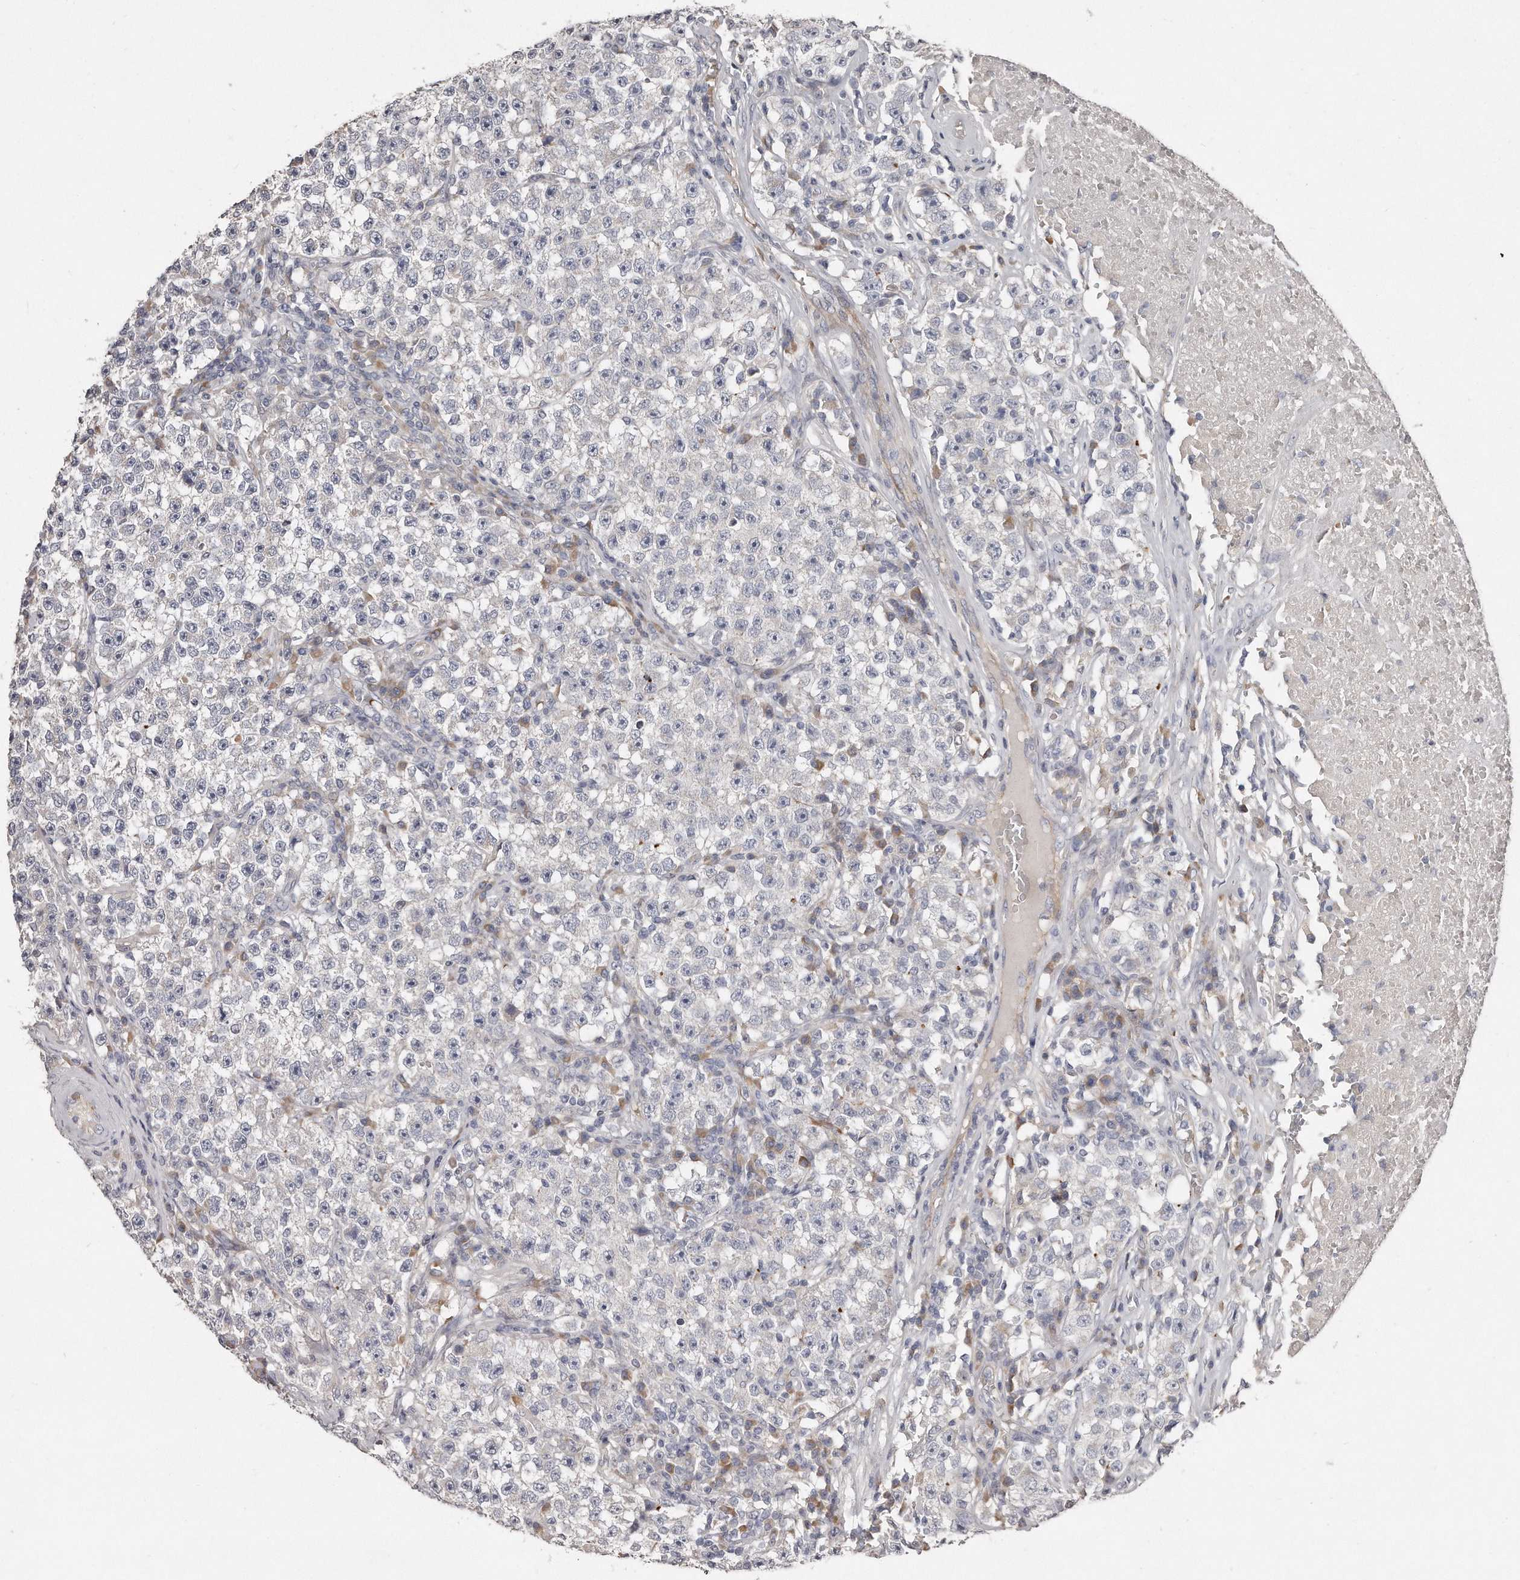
{"staining": {"intensity": "negative", "quantity": "none", "location": "none"}, "tissue": "testis cancer", "cell_type": "Tumor cells", "image_type": "cancer", "snomed": [{"axis": "morphology", "description": "Seminoma, NOS"}, {"axis": "topography", "description": "Testis"}], "caption": "This is a histopathology image of immunohistochemistry staining of testis seminoma, which shows no positivity in tumor cells.", "gene": "TECR", "patient": {"sex": "male", "age": 22}}